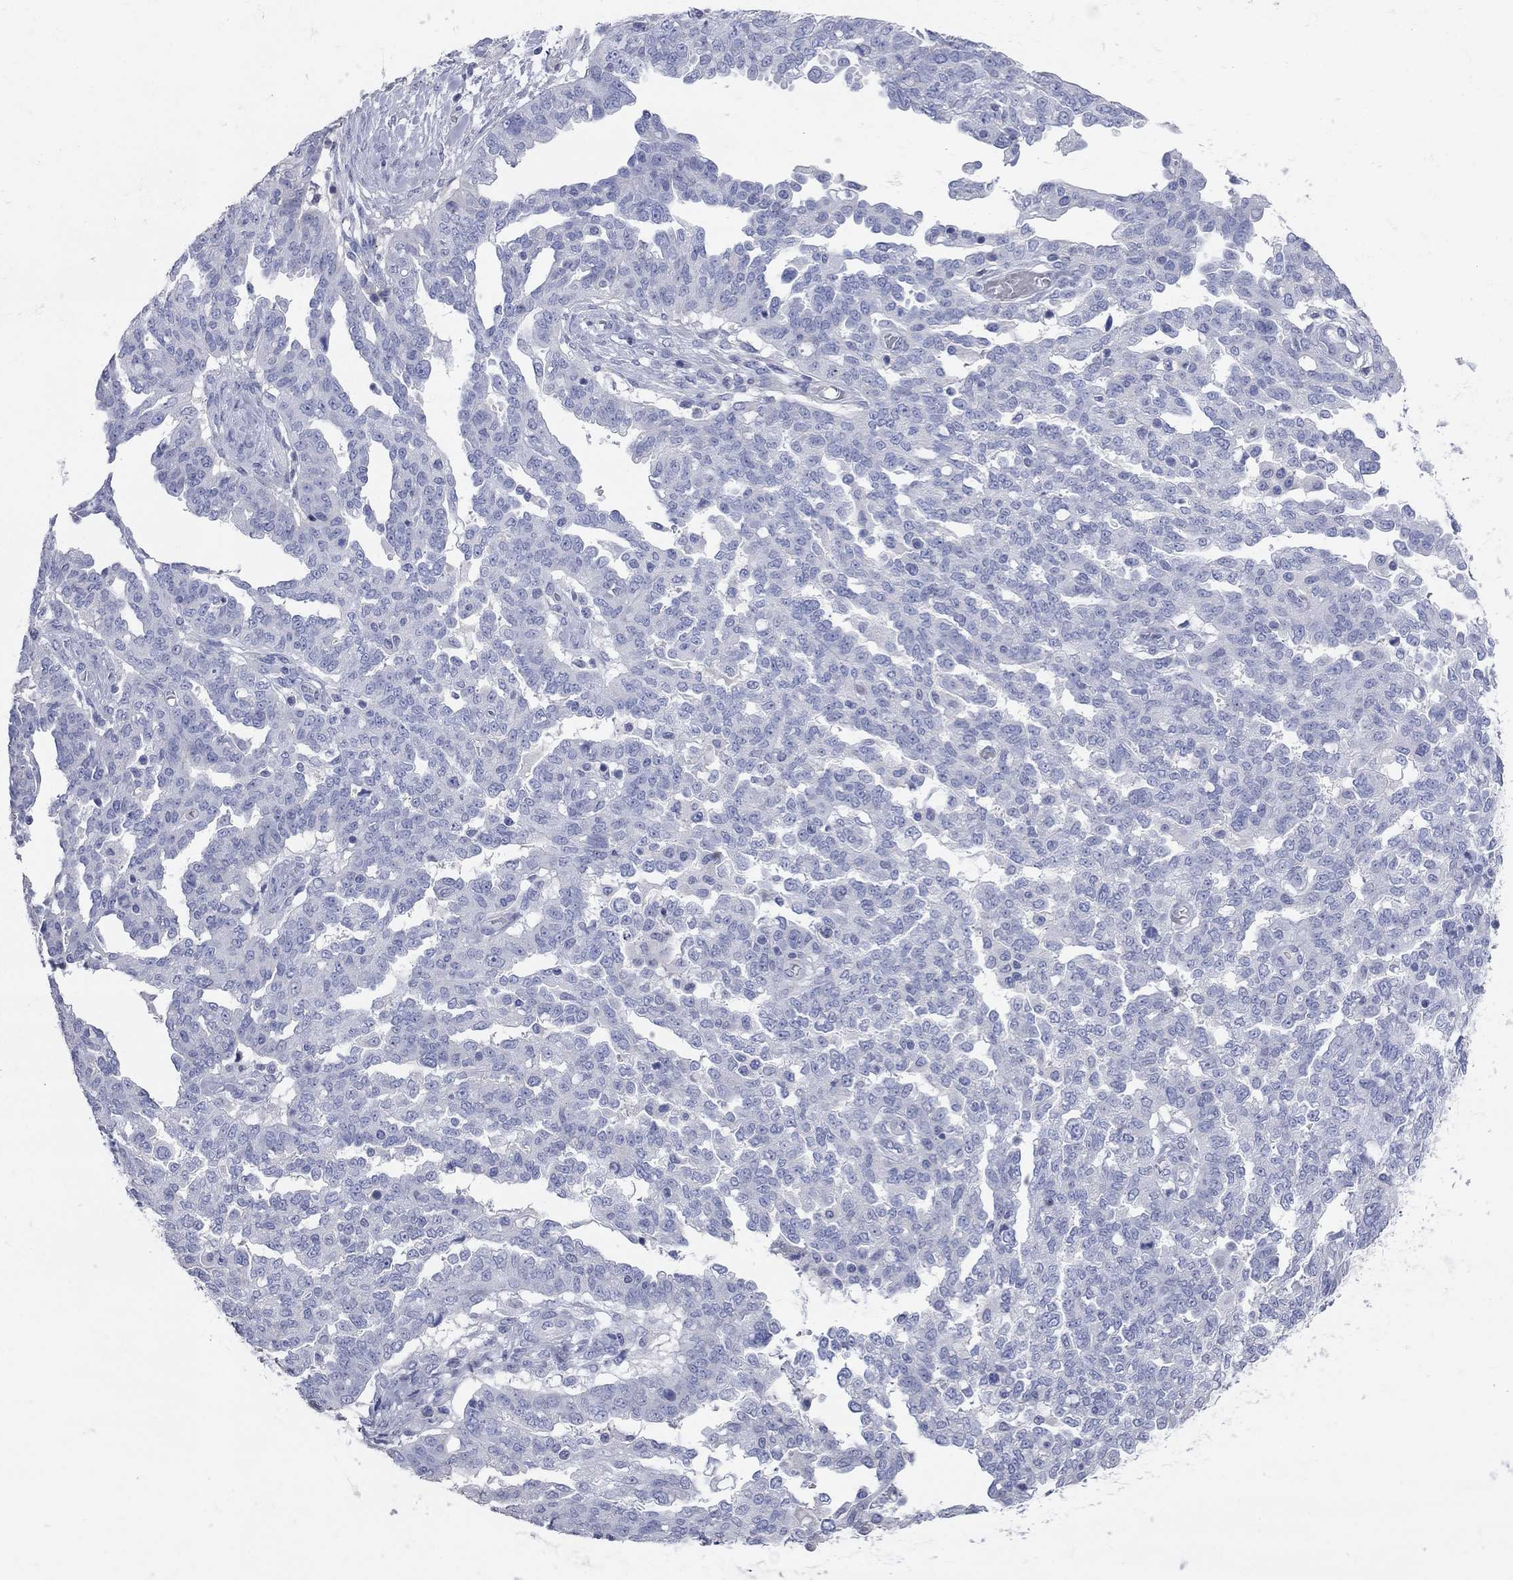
{"staining": {"intensity": "negative", "quantity": "none", "location": "none"}, "tissue": "ovarian cancer", "cell_type": "Tumor cells", "image_type": "cancer", "snomed": [{"axis": "morphology", "description": "Cystadenocarcinoma, serous, NOS"}, {"axis": "topography", "description": "Ovary"}], "caption": "The histopathology image reveals no significant staining in tumor cells of ovarian serous cystadenocarcinoma. Brightfield microscopy of immunohistochemistry stained with DAB (brown) and hematoxylin (blue), captured at high magnification.", "gene": "AOX1", "patient": {"sex": "female", "age": 67}}